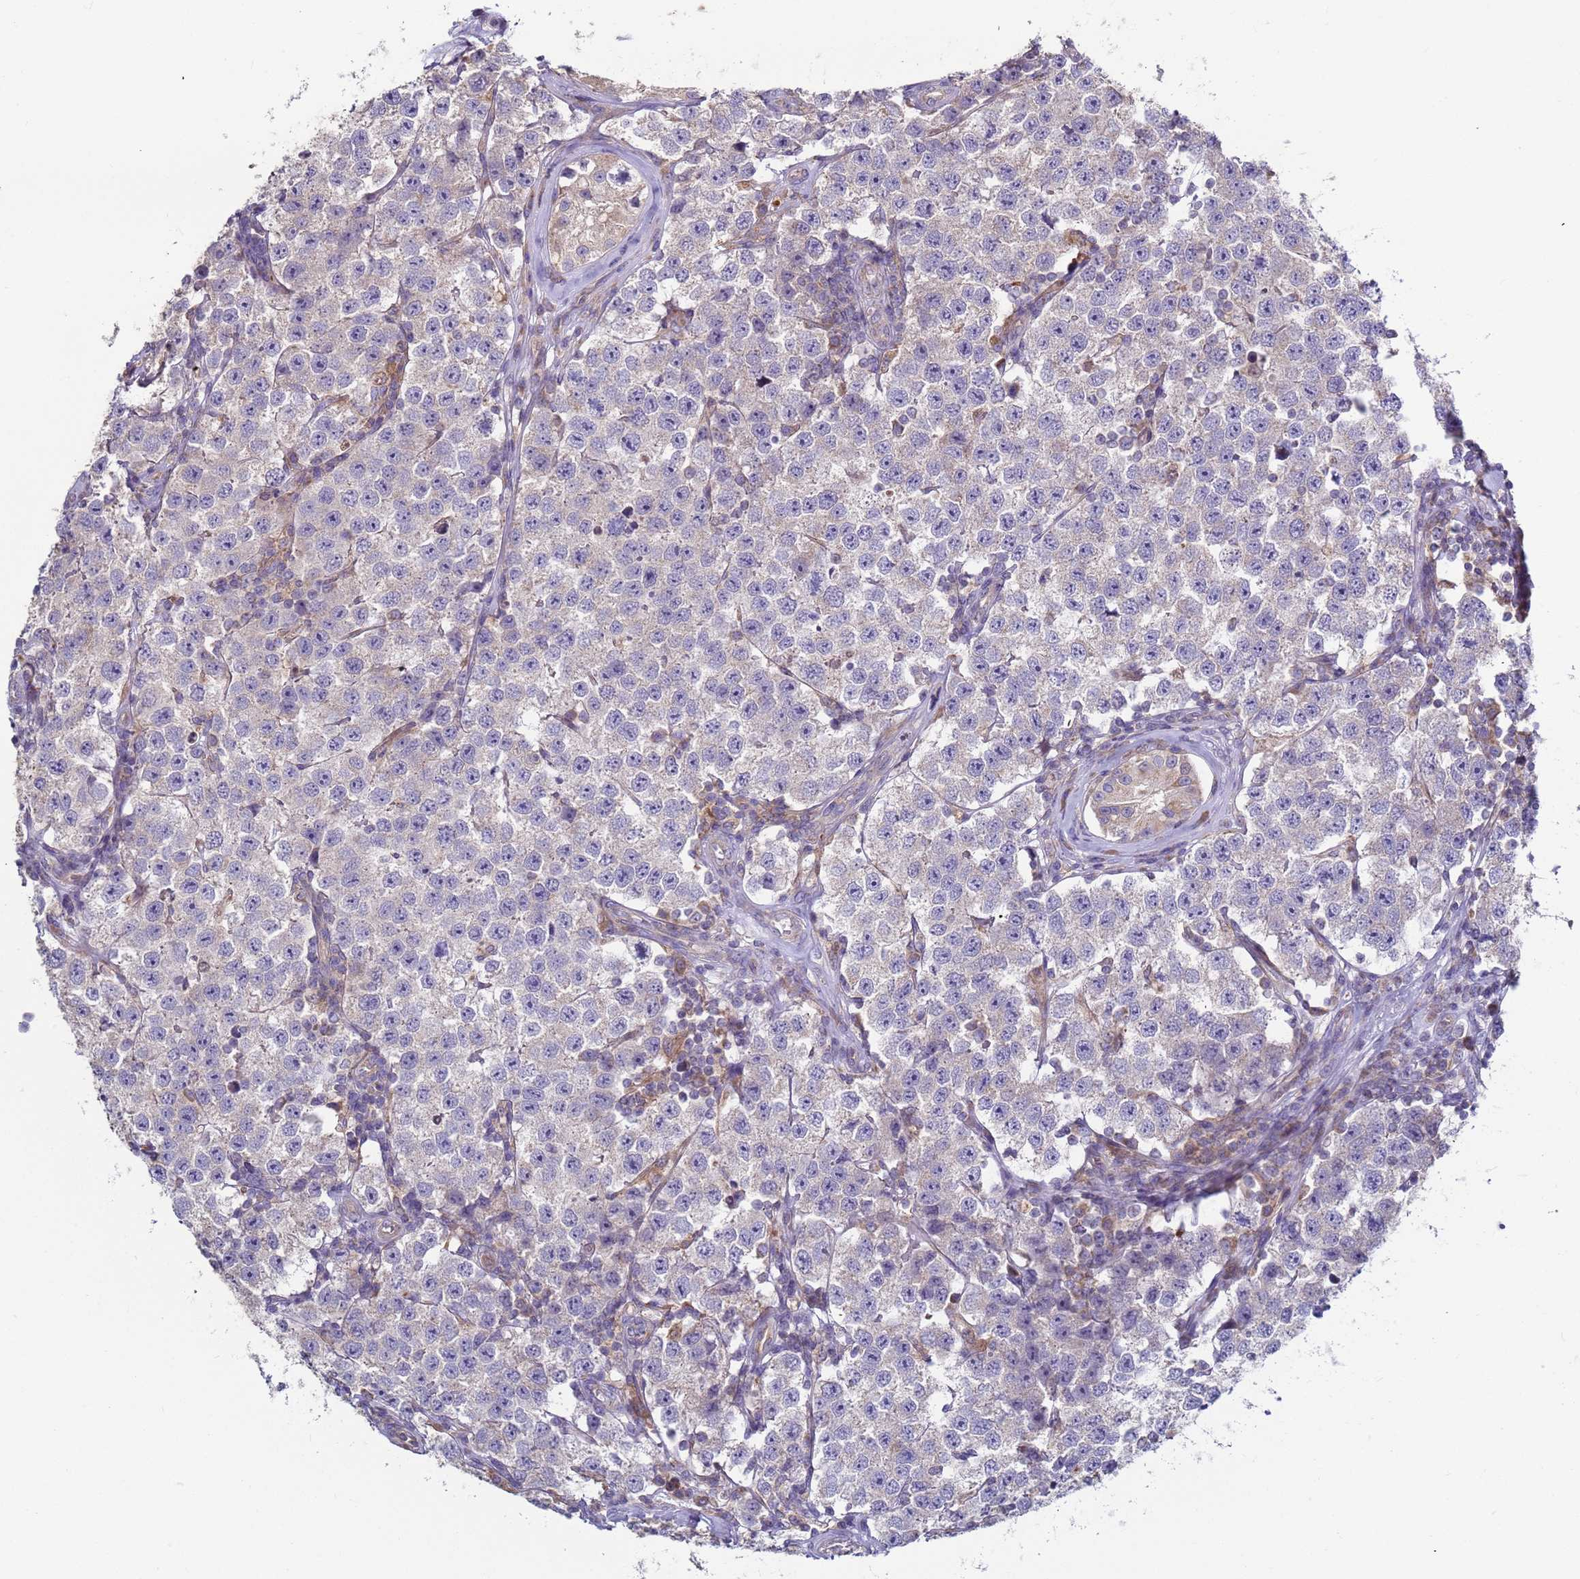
{"staining": {"intensity": "negative", "quantity": "none", "location": "none"}, "tissue": "testis cancer", "cell_type": "Tumor cells", "image_type": "cancer", "snomed": [{"axis": "morphology", "description": "Seminoma, NOS"}, {"axis": "topography", "description": "Testis"}], "caption": "Testis cancer (seminoma) was stained to show a protein in brown. There is no significant positivity in tumor cells.", "gene": "DIP2B", "patient": {"sex": "male", "age": 34}}